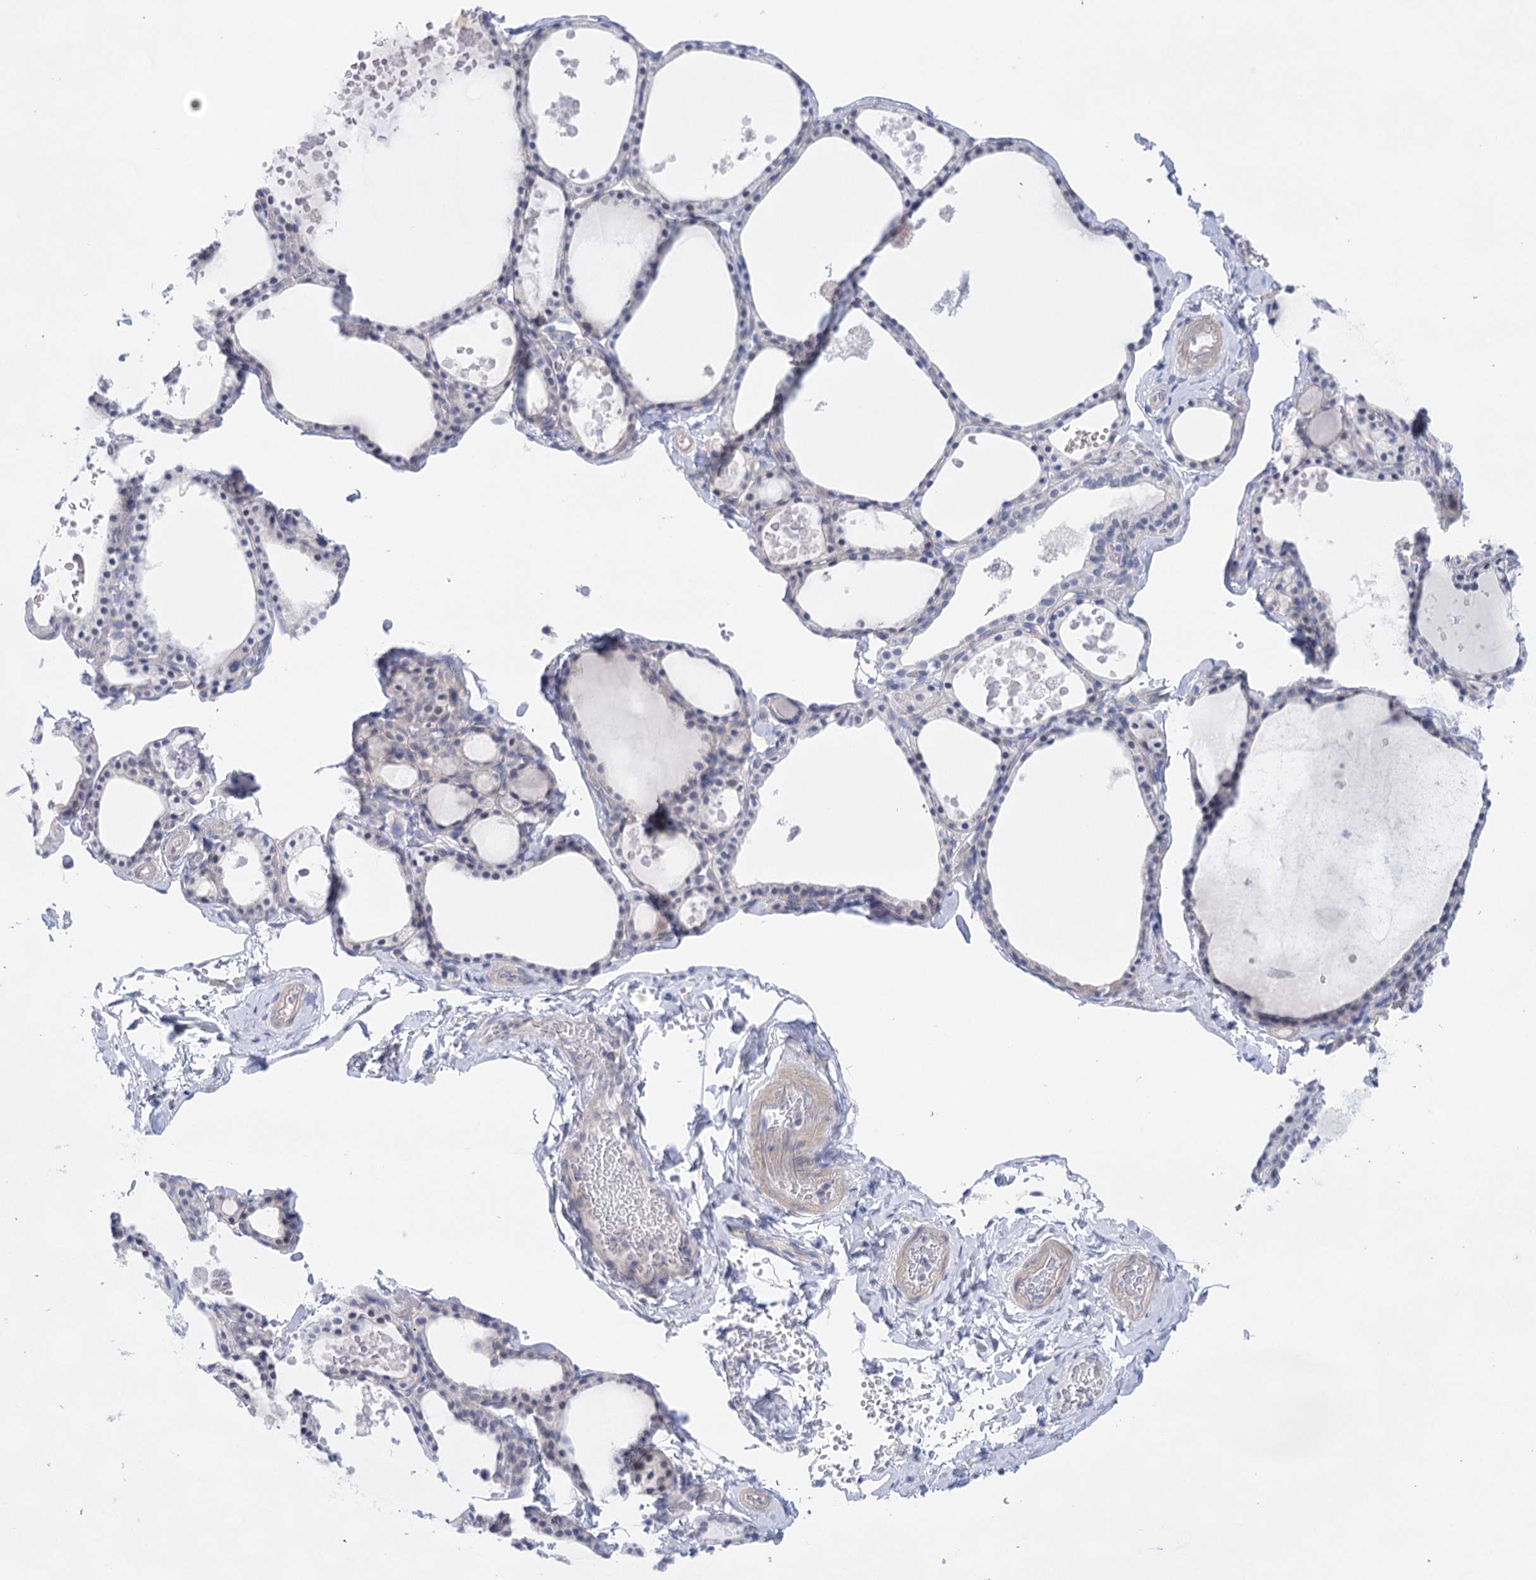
{"staining": {"intensity": "negative", "quantity": "none", "location": "none"}, "tissue": "thyroid gland", "cell_type": "Glandular cells", "image_type": "normal", "snomed": [{"axis": "morphology", "description": "Normal tissue, NOS"}, {"axis": "topography", "description": "Thyroid gland"}], "caption": "Immunohistochemical staining of unremarkable human thyroid gland shows no significant staining in glandular cells.", "gene": "LALBA", "patient": {"sex": "male", "age": 56}}